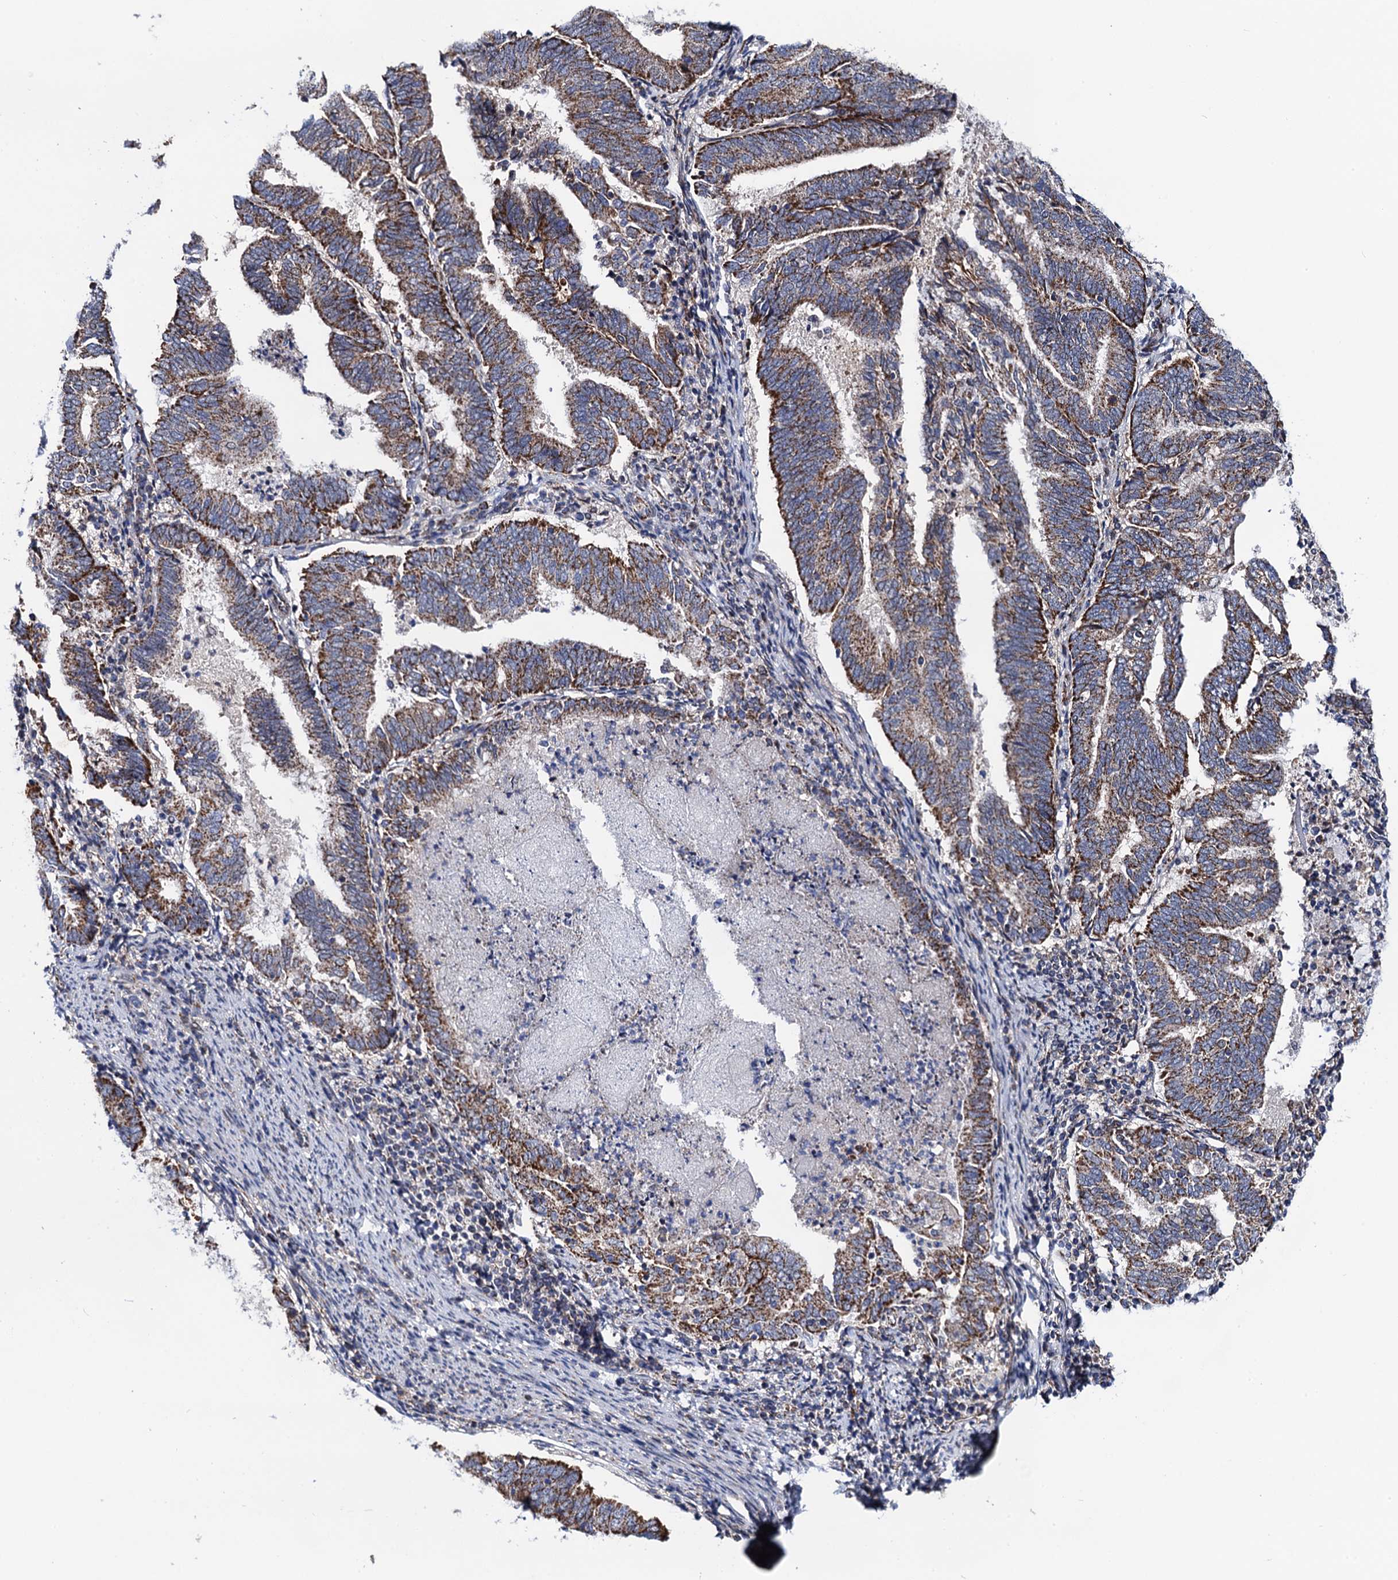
{"staining": {"intensity": "strong", "quantity": ">75%", "location": "cytoplasmic/membranous"}, "tissue": "endometrial cancer", "cell_type": "Tumor cells", "image_type": "cancer", "snomed": [{"axis": "morphology", "description": "Adenocarcinoma, NOS"}, {"axis": "topography", "description": "Endometrium"}], "caption": "Adenocarcinoma (endometrial) stained with a brown dye displays strong cytoplasmic/membranous positive expression in about >75% of tumor cells.", "gene": "PTCD3", "patient": {"sex": "female", "age": 80}}